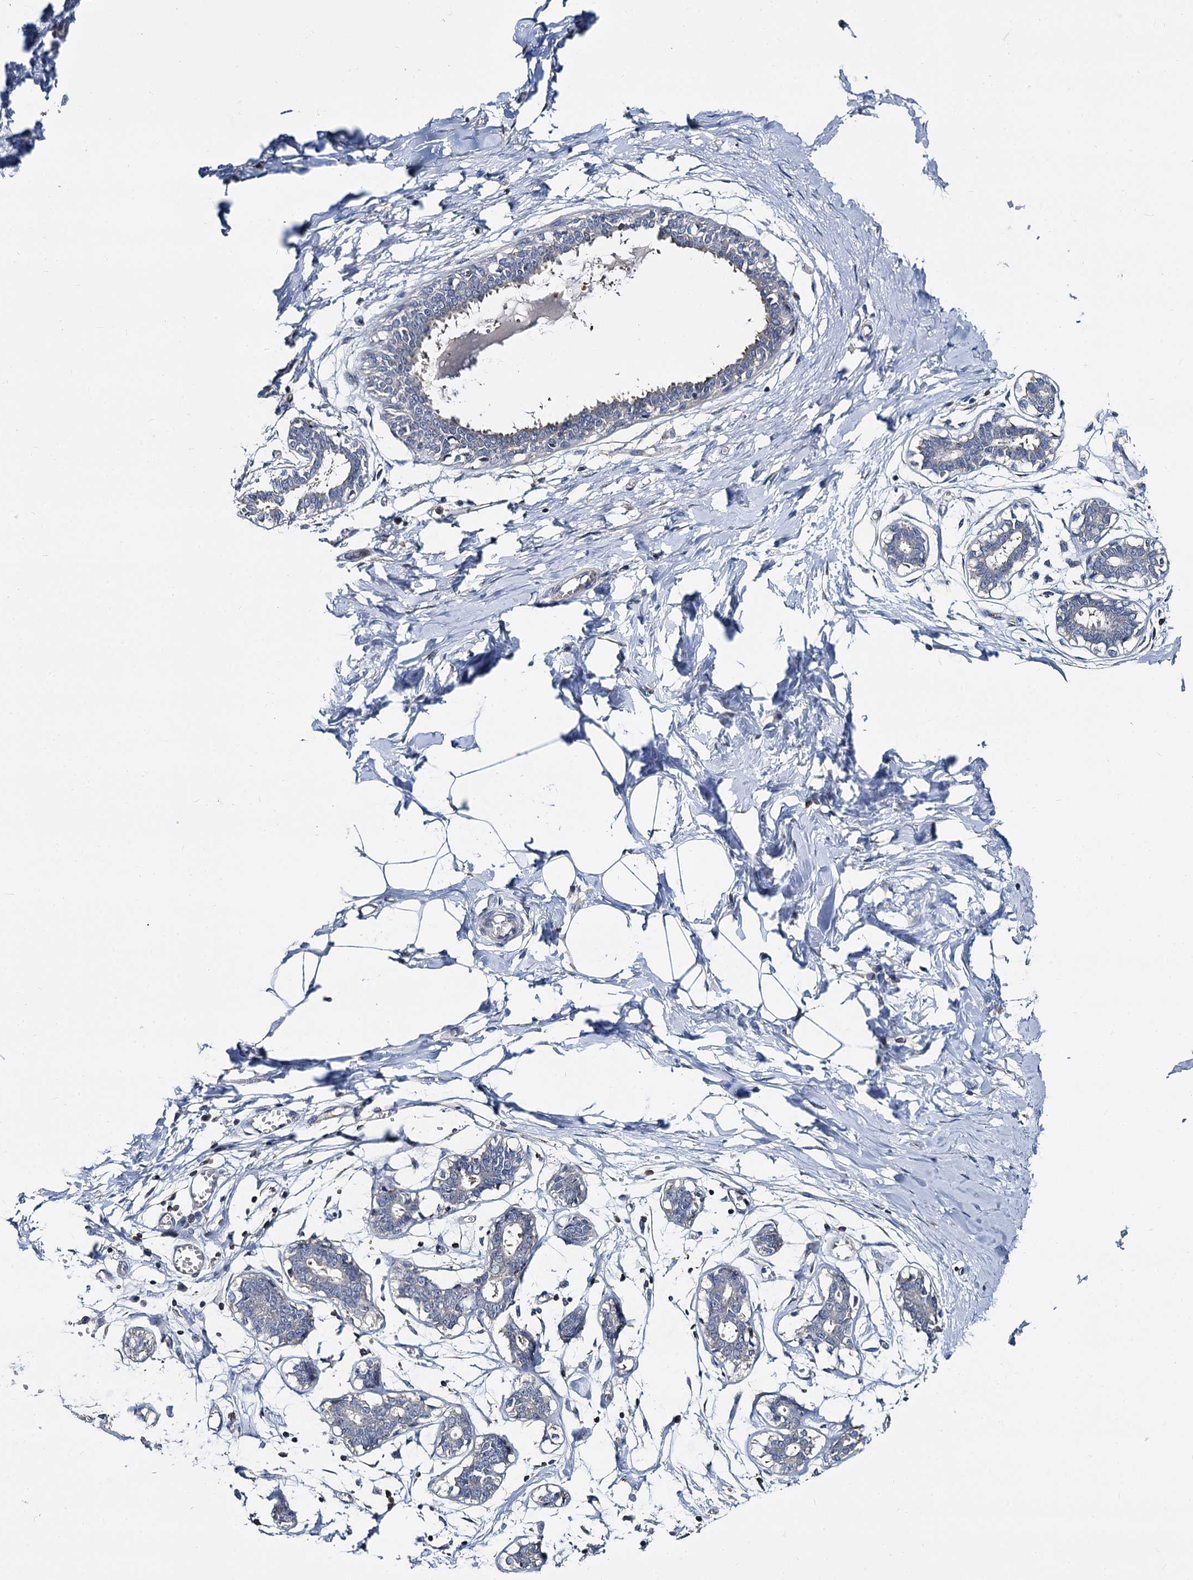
{"staining": {"intensity": "negative", "quantity": "none", "location": "none"}, "tissue": "breast", "cell_type": "Adipocytes", "image_type": "normal", "snomed": [{"axis": "morphology", "description": "Normal tissue, NOS"}, {"axis": "topography", "description": "Breast"}], "caption": "The image reveals no significant positivity in adipocytes of breast.", "gene": "ANKRD13A", "patient": {"sex": "female", "age": 27}}